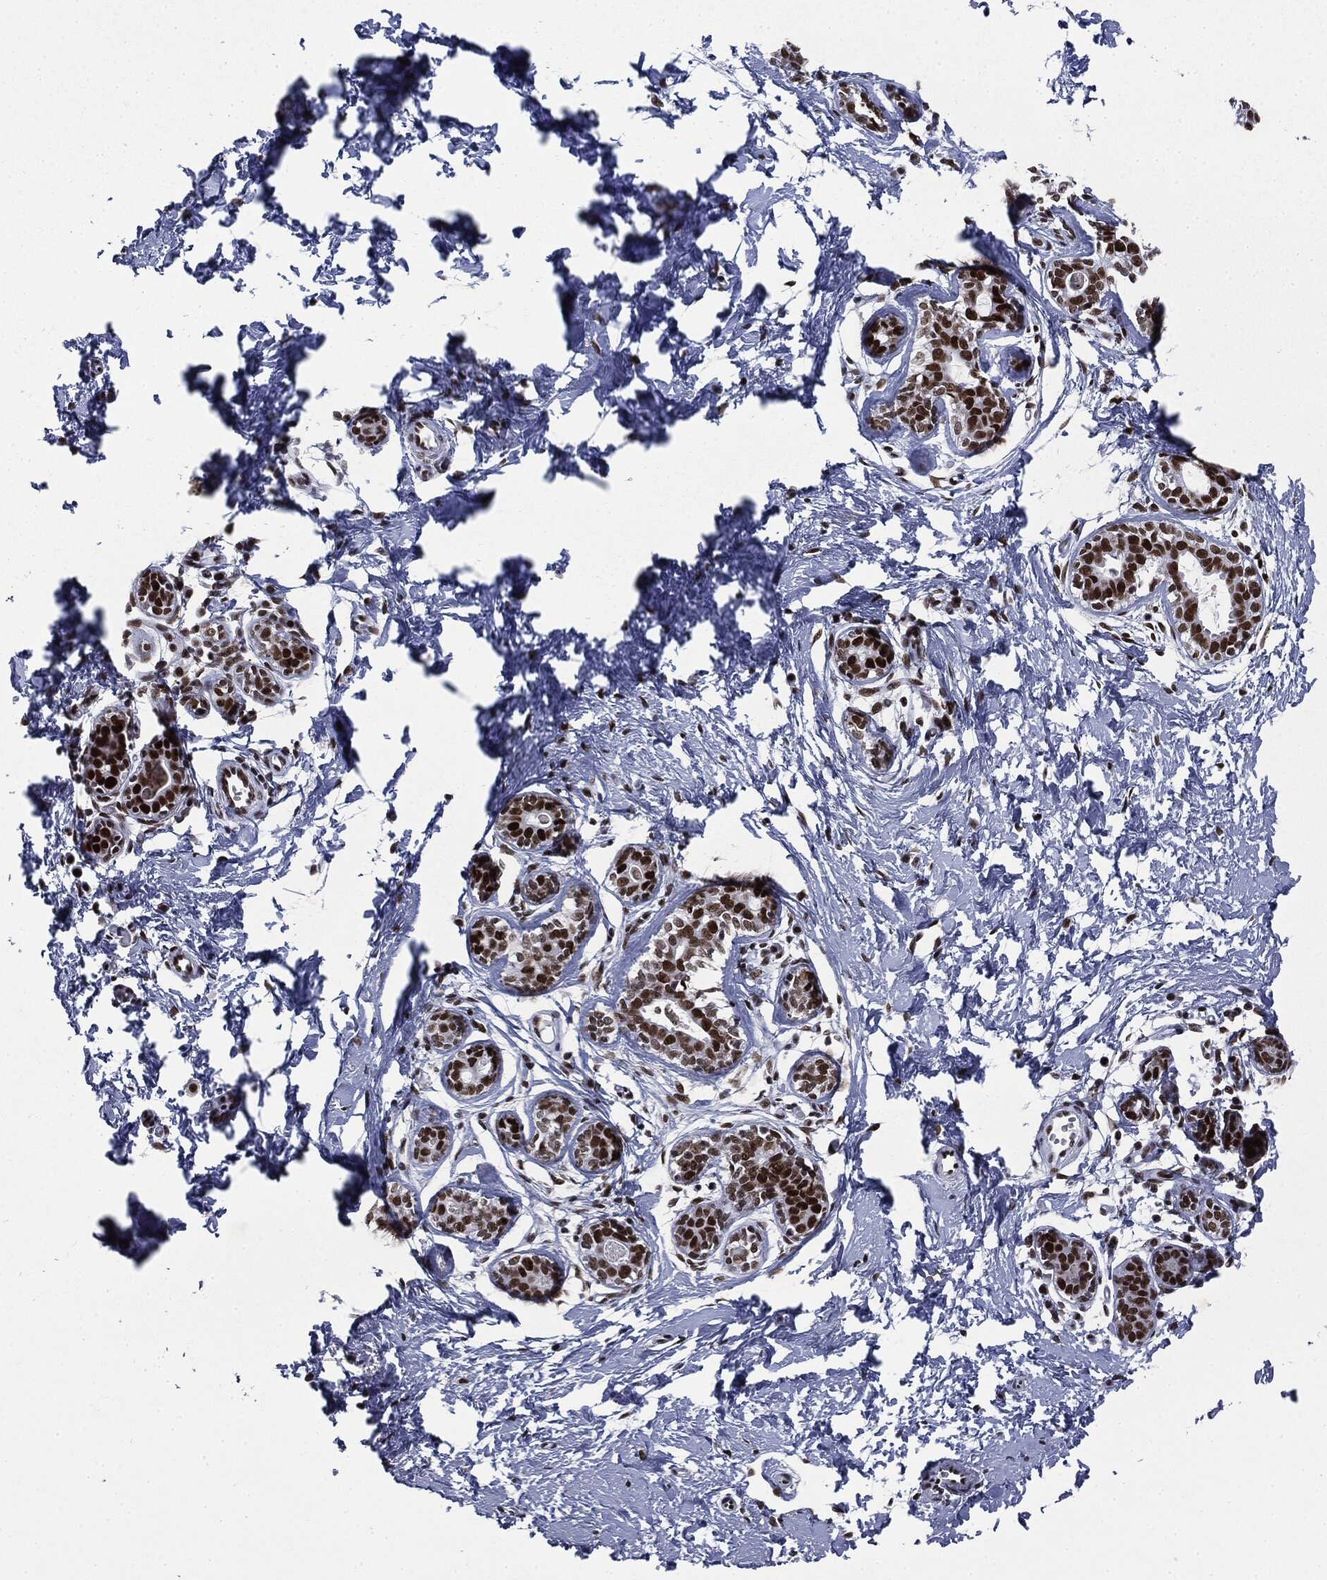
{"staining": {"intensity": "strong", "quantity": ">75%", "location": "nuclear"}, "tissue": "breast", "cell_type": "Glandular cells", "image_type": "normal", "snomed": [{"axis": "morphology", "description": "Normal tissue, NOS"}, {"axis": "topography", "description": "Breast"}], "caption": "Benign breast demonstrates strong nuclear expression in approximately >75% of glandular cells.", "gene": "MSH2", "patient": {"sex": "female", "age": 37}}